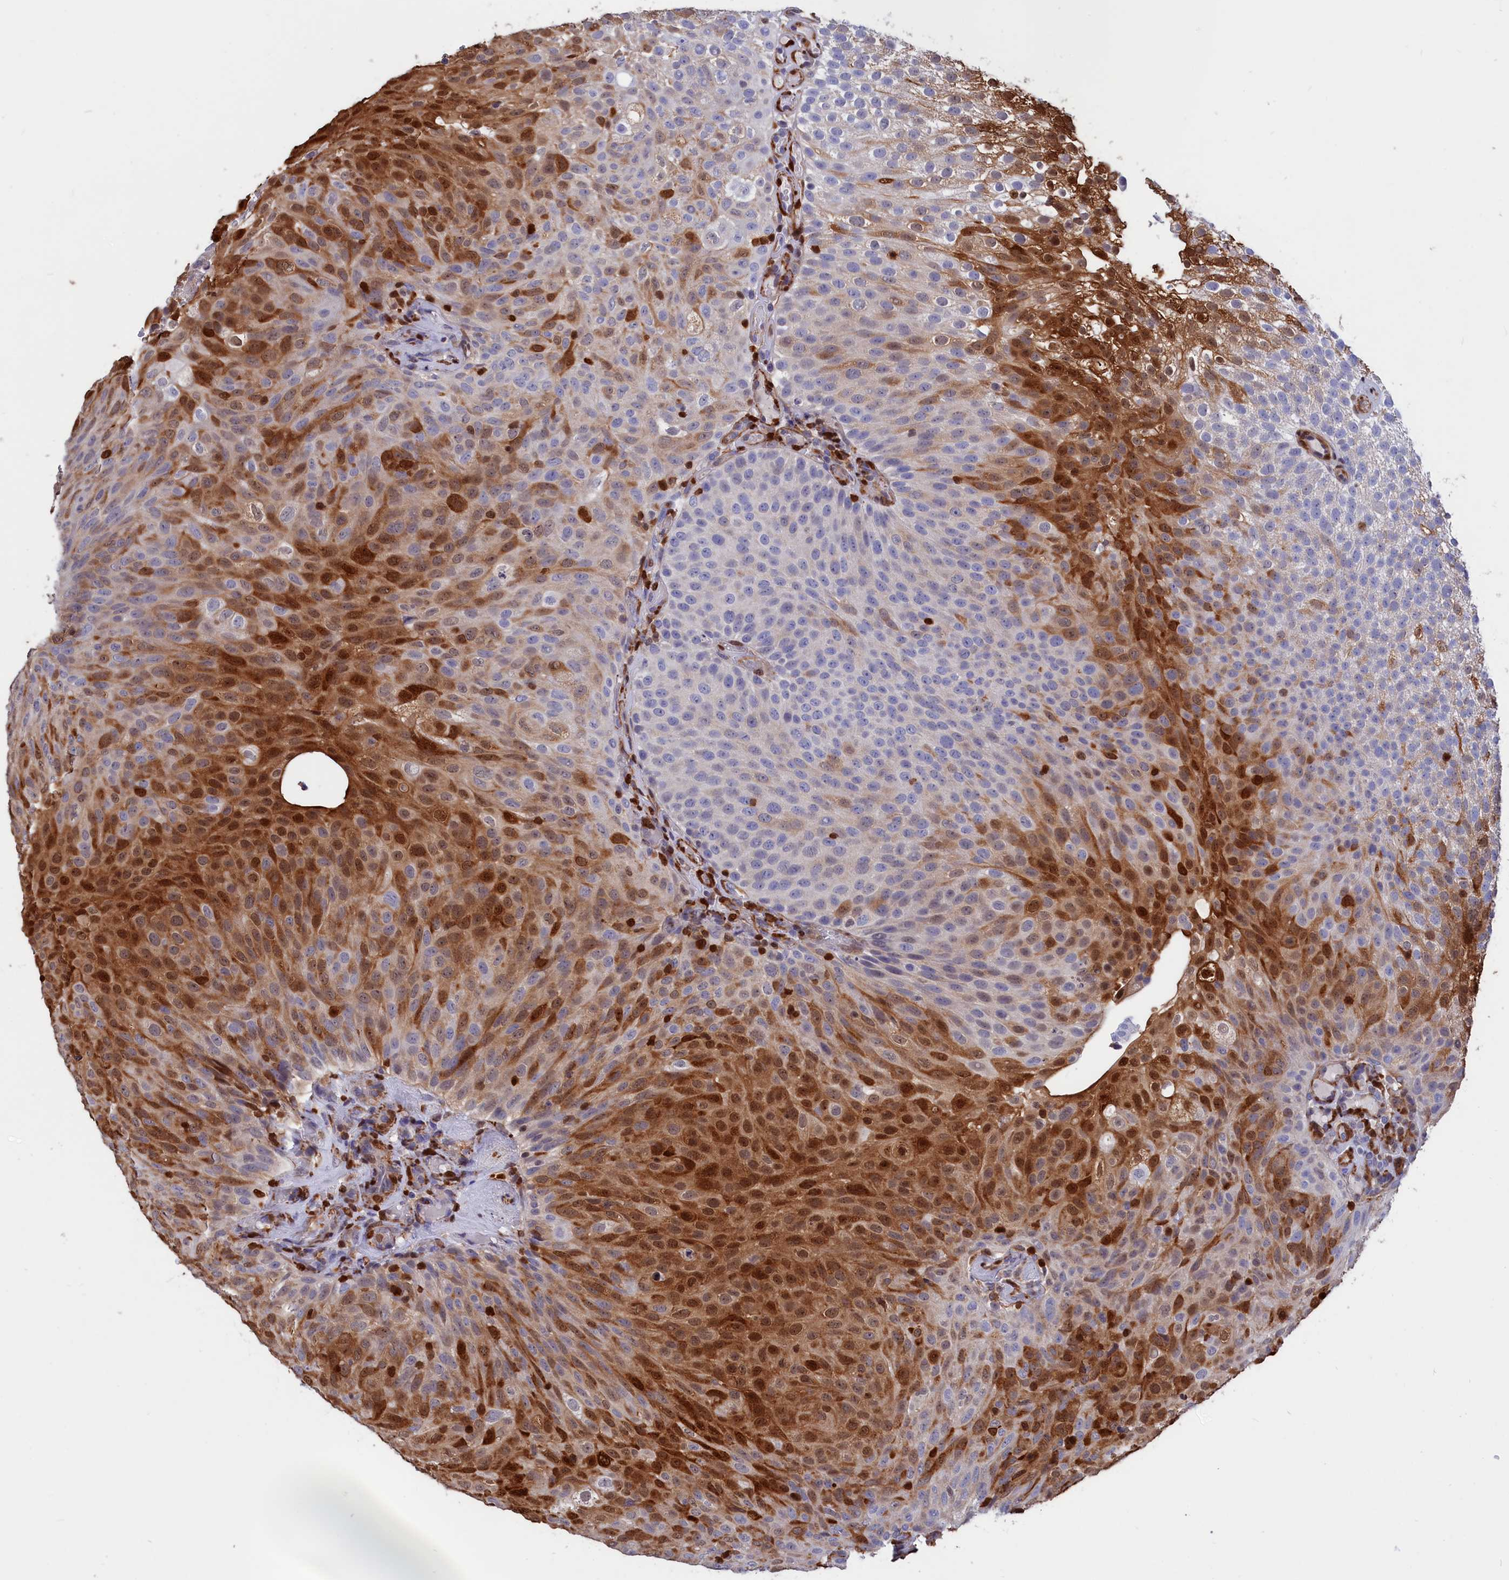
{"staining": {"intensity": "strong", "quantity": "25%-75%", "location": "cytoplasmic/membranous,nuclear"}, "tissue": "urothelial cancer", "cell_type": "Tumor cells", "image_type": "cancer", "snomed": [{"axis": "morphology", "description": "Urothelial carcinoma, Low grade"}, {"axis": "topography", "description": "Urinary bladder"}], "caption": "IHC of urothelial cancer displays high levels of strong cytoplasmic/membranous and nuclear expression in about 25%-75% of tumor cells.", "gene": "CRIP1", "patient": {"sex": "male", "age": 78}}